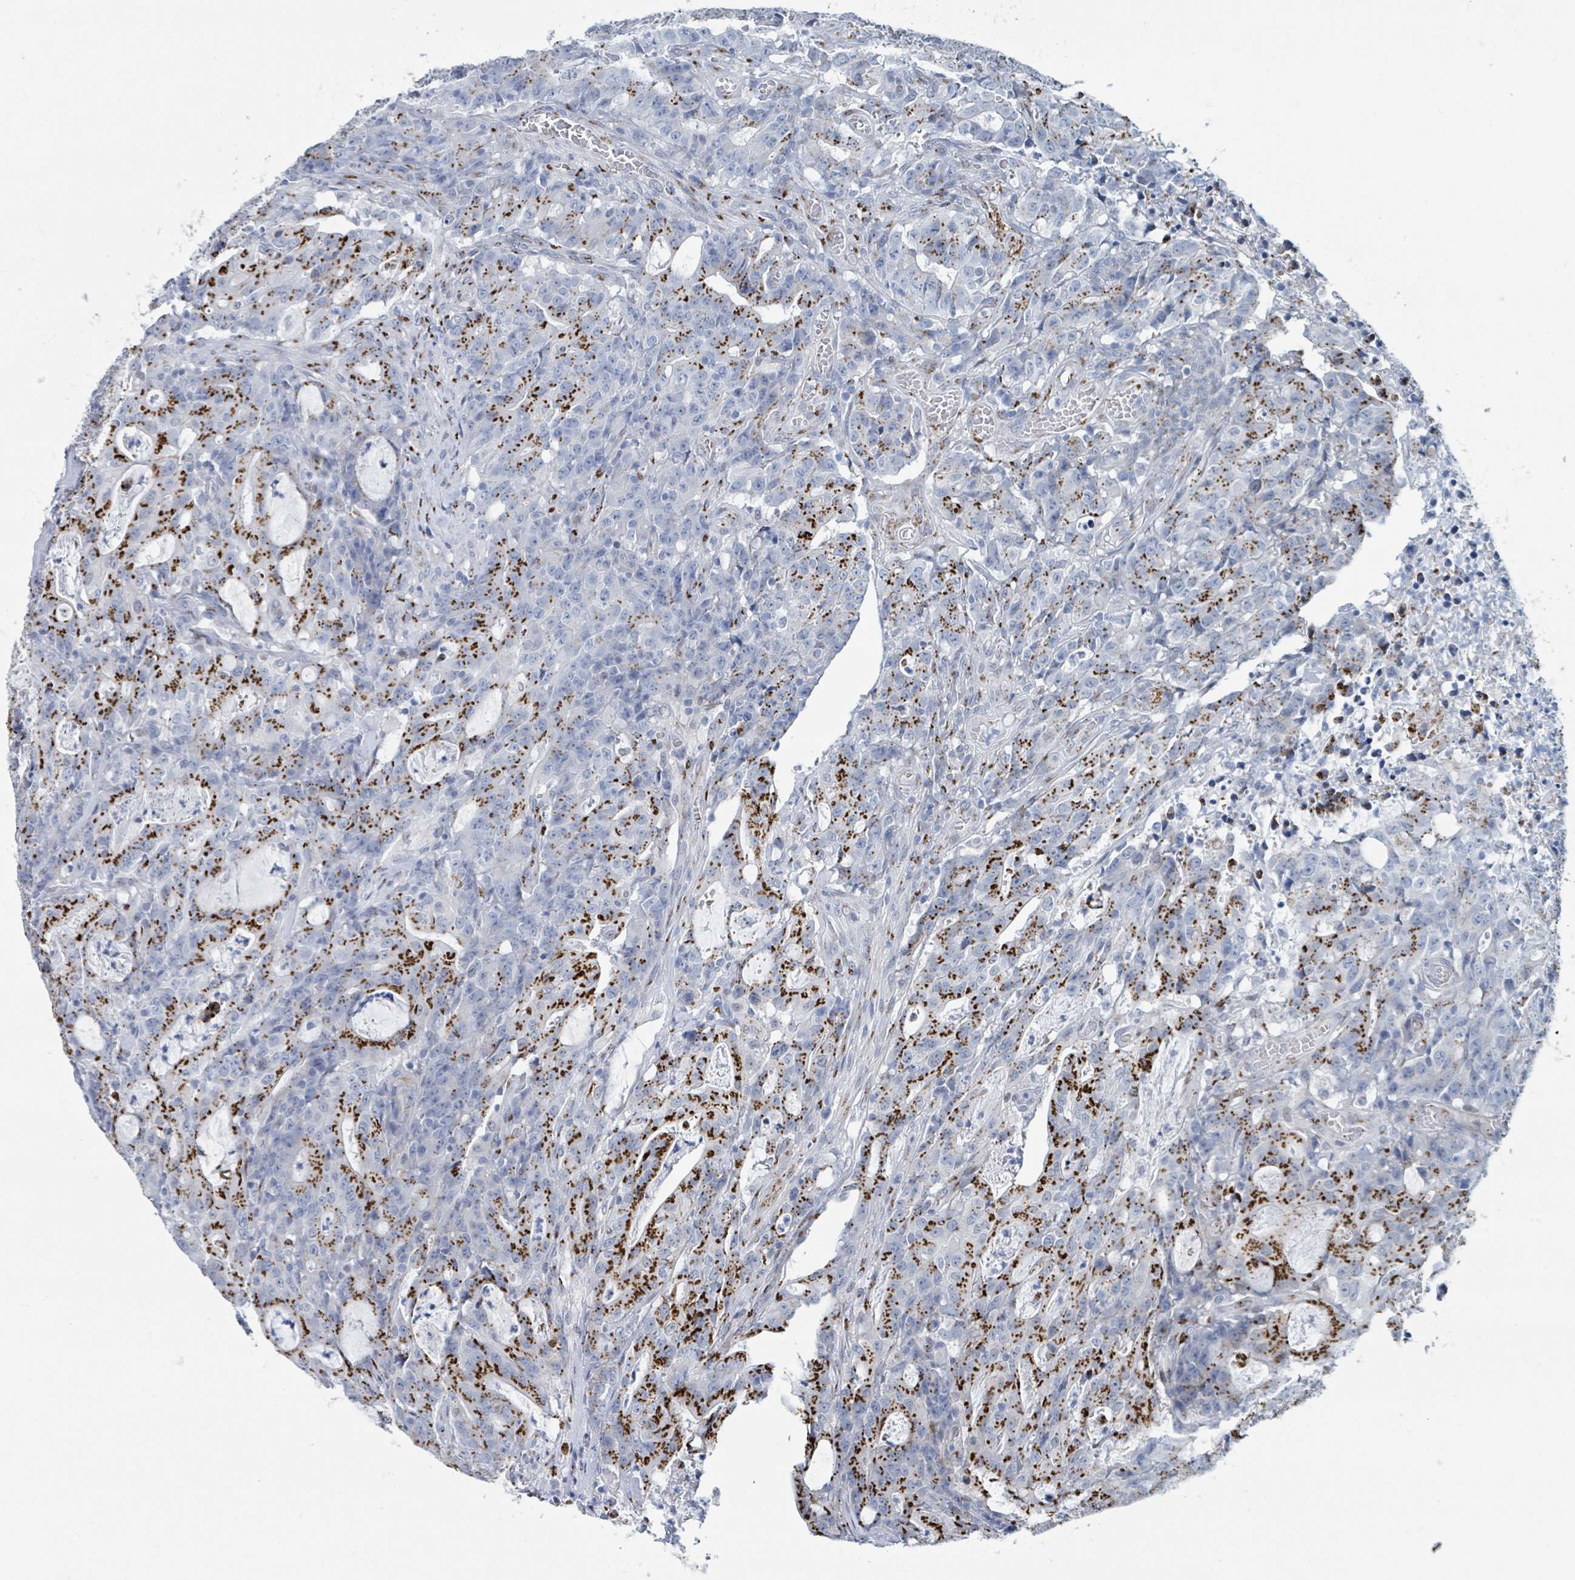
{"staining": {"intensity": "strong", "quantity": "25%-75%", "location": "cytoplasmic/membranous"}, "tissue": "colorectal cancer", "cell_type": "Tumor cells", "image_type": "cancer", "snomed": [{"axis": "morphology", "description": "Adenocarcinoma, NOS"}, {"axis": "topography", "description": "Colon"}], "caption": "The photomicrograph displays staining of adenocarcinoma (colorectal), revealing strong cytoplasmic/membranous protein positivity (brown color) within tumor cells.", "gene": "DCAF5", "patient": {"sex": "male", "age": 83}}